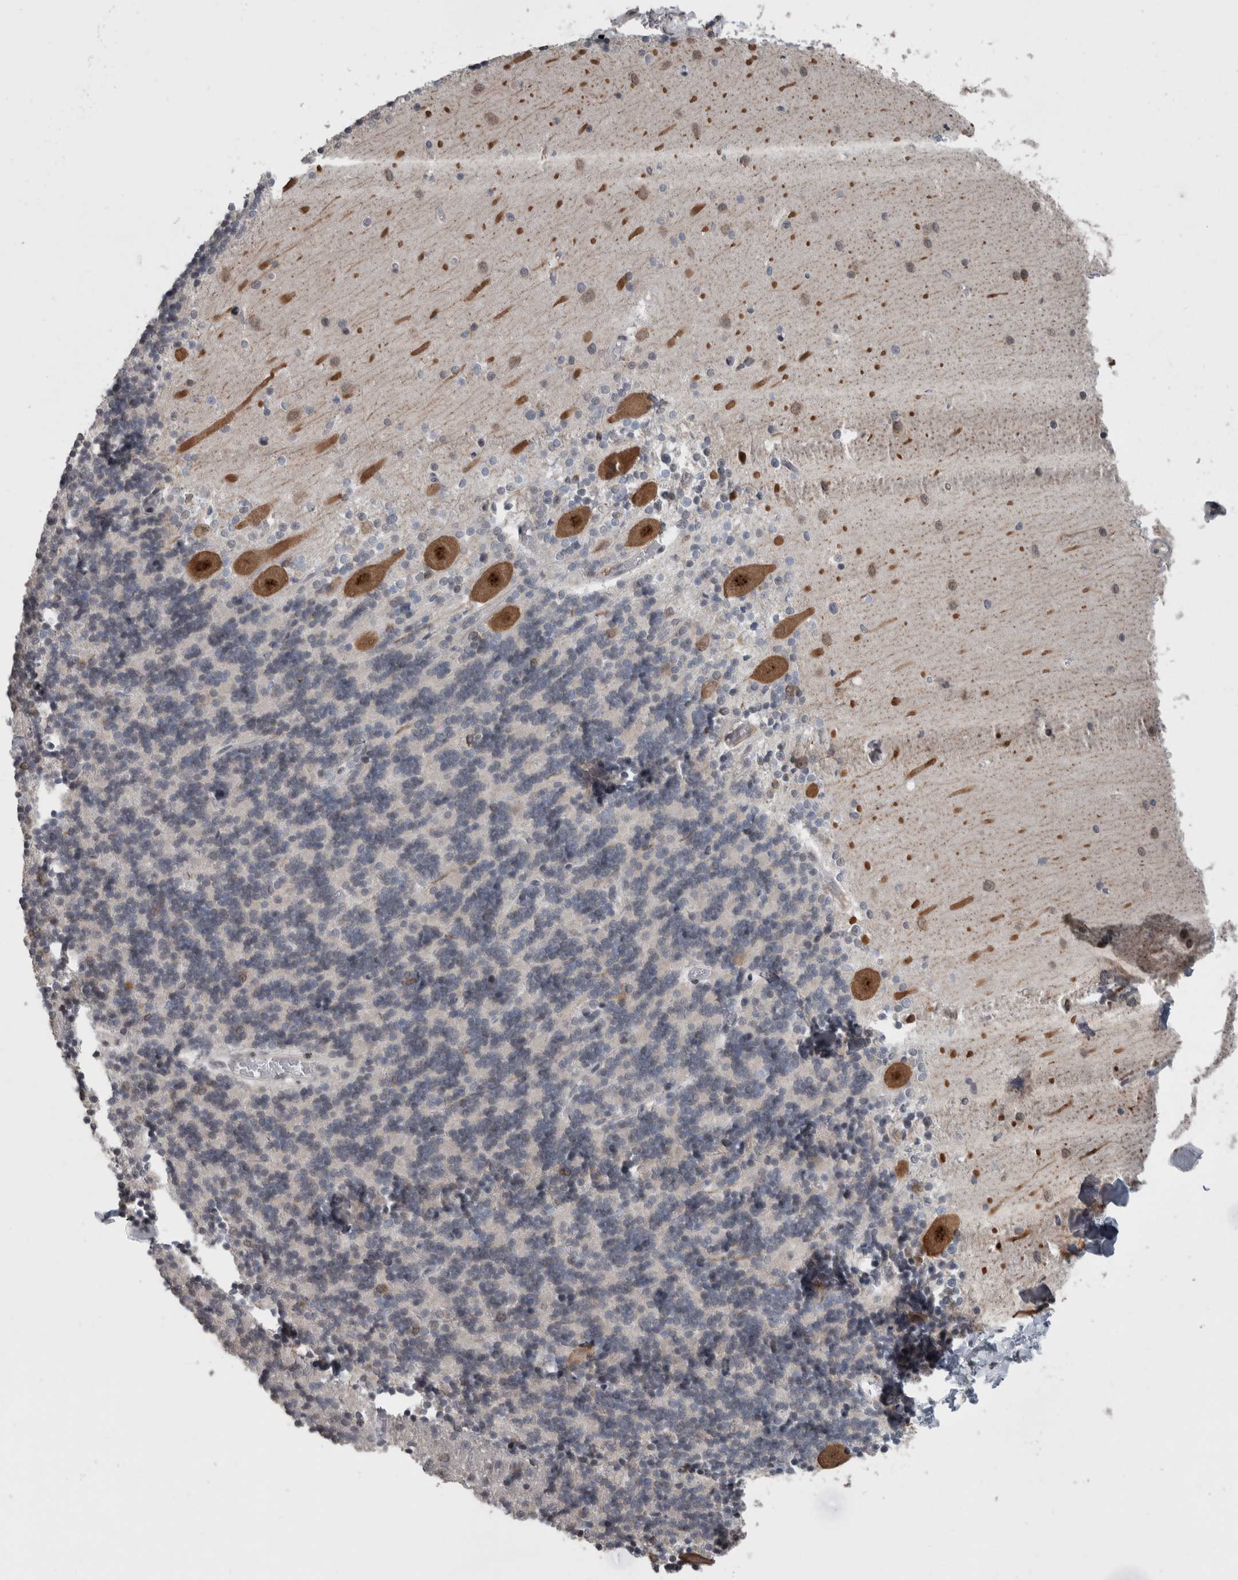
{"staining": {"intensity": "negative", "quantity": "none", "location": "none"}, "tissue": "cerebellum", "cell_type": "Cells in granular layer", "image_type": "normal", "snomed": [{"axis": "morphology", "description": "Normal tissue, NOS"}, {"axis": "topography", "description": "Cerebellum"}], "caption": "Normal cerebellum was stained to show a protein in brown. There is no significant staining in cells in granular layer. The staining was performed using DAB (3,3'-diaminobenzidine) to visualize the protein expression in brown, while the nuclei were stained in blue with hematoxylin (Magnification: 20x).", "gene": "ZBTB21", "patient": {"sex": "male", "age": 37}}